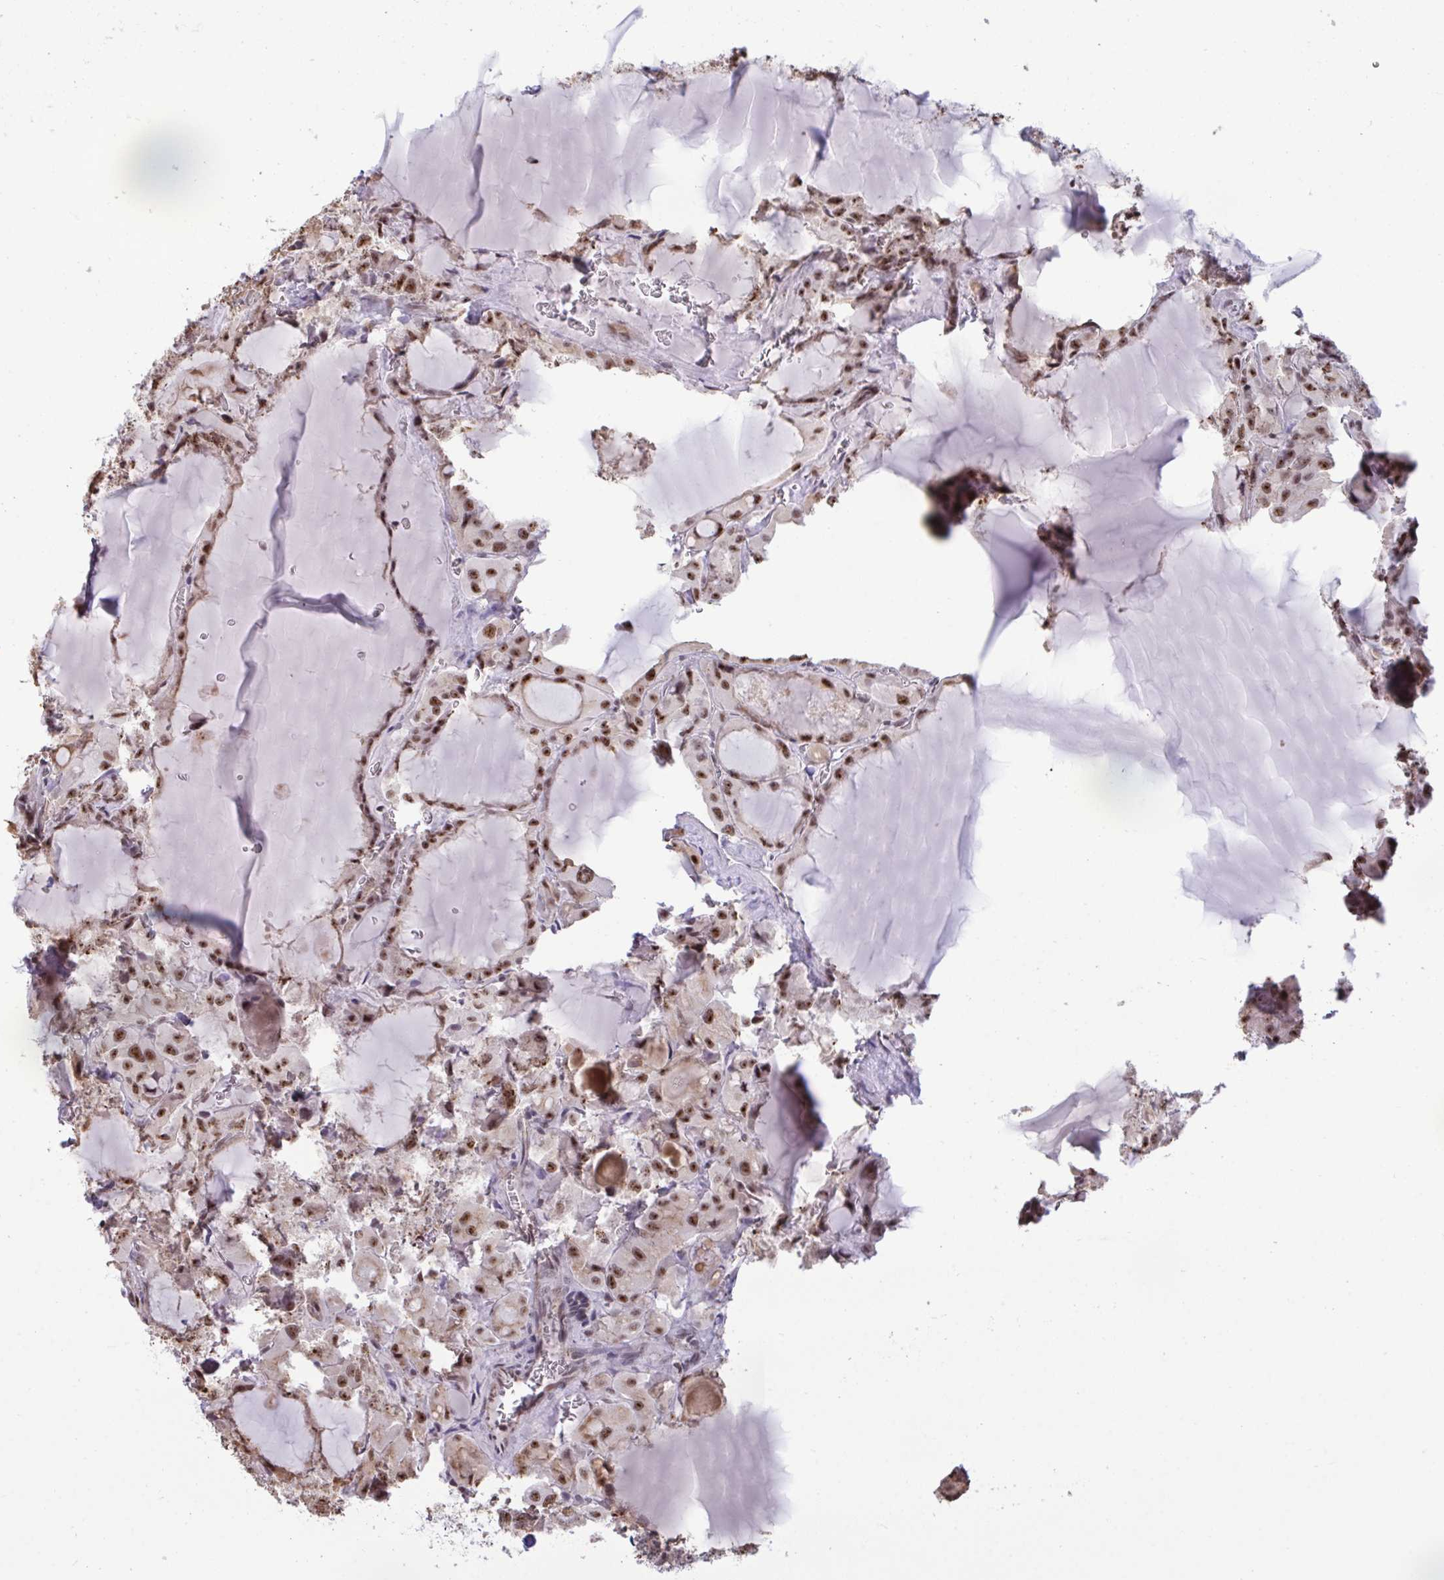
{"staining": {"intensity": "moderate", "quantity": ">75%", "location": "nuclear"}, "tissue": "thyroid cancer", "cell_type": "Tumor cells", "image_type": "cancer", "snomed": [{"axis": "morphology", "description": "Papillary adenocarcinoma, NOS"}, {"axis": "topography", "description": "Thyroid gland"}], "caption": "A micrograph of human papillary adenocarcinoma (thyroid) stained for a protein demonstrates moderate nuclear brown staining in tumor cells.", "gene": "PUF60", "patient": {"sex": "male", "age": 87}}